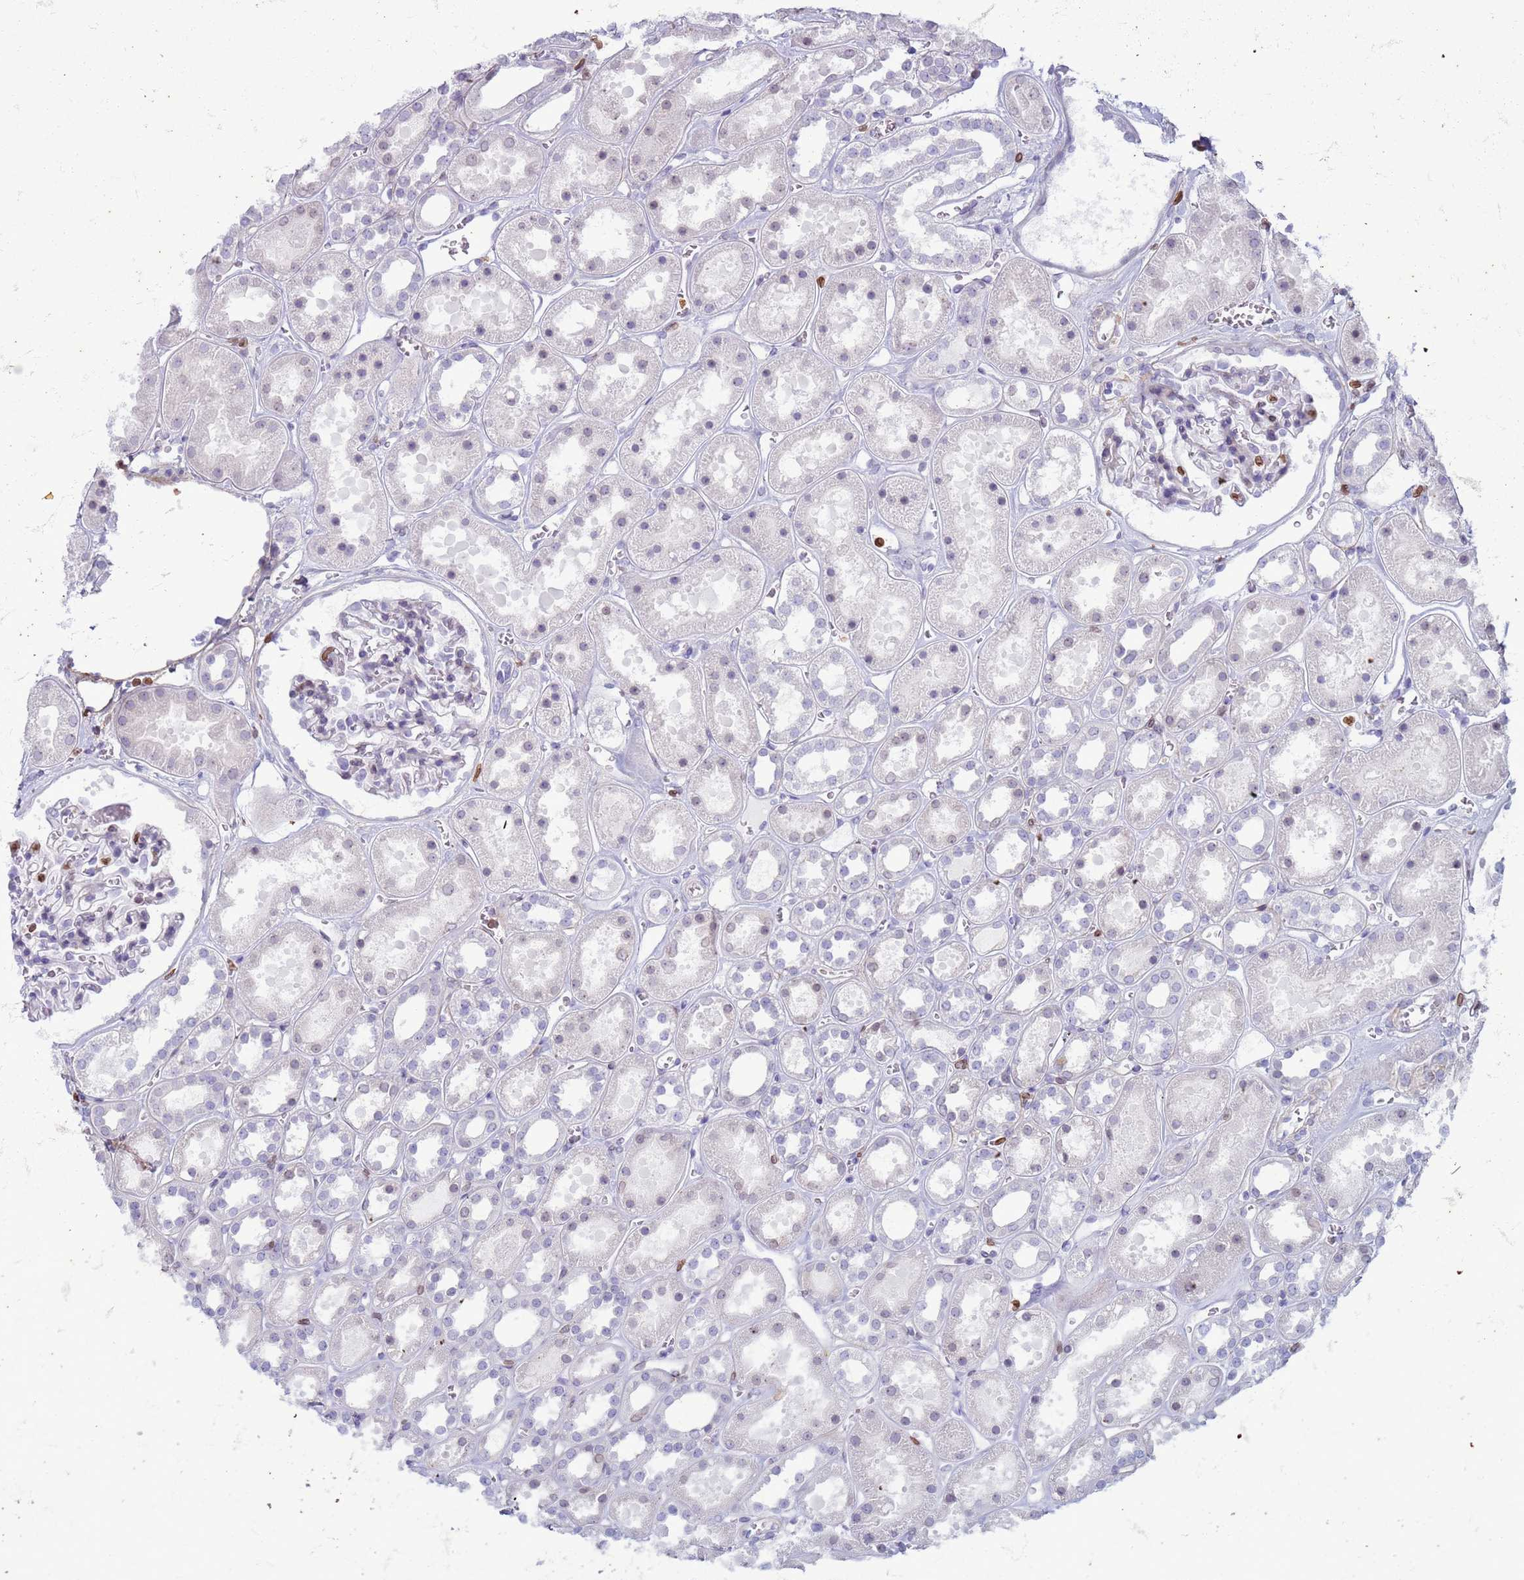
{"staining": {"intensity": "negative", "quantity": "none", "location": "none"}, "tissue": "kidney", "cell_type": "Cells in glomeruli", "image_type": "normal", "snomed": [{"axis": "morphology", "description": "Normal tissue, NOS"}, {"axis": "topography", "description": "Kidney"}], "caption": "This is an immunohistochemistry (IHC) histopathology image of benign kidney. There is no staining in cells in glomeruli.", "gene": "METTL25B", "patient": {"sex": "female", "age": 41}}